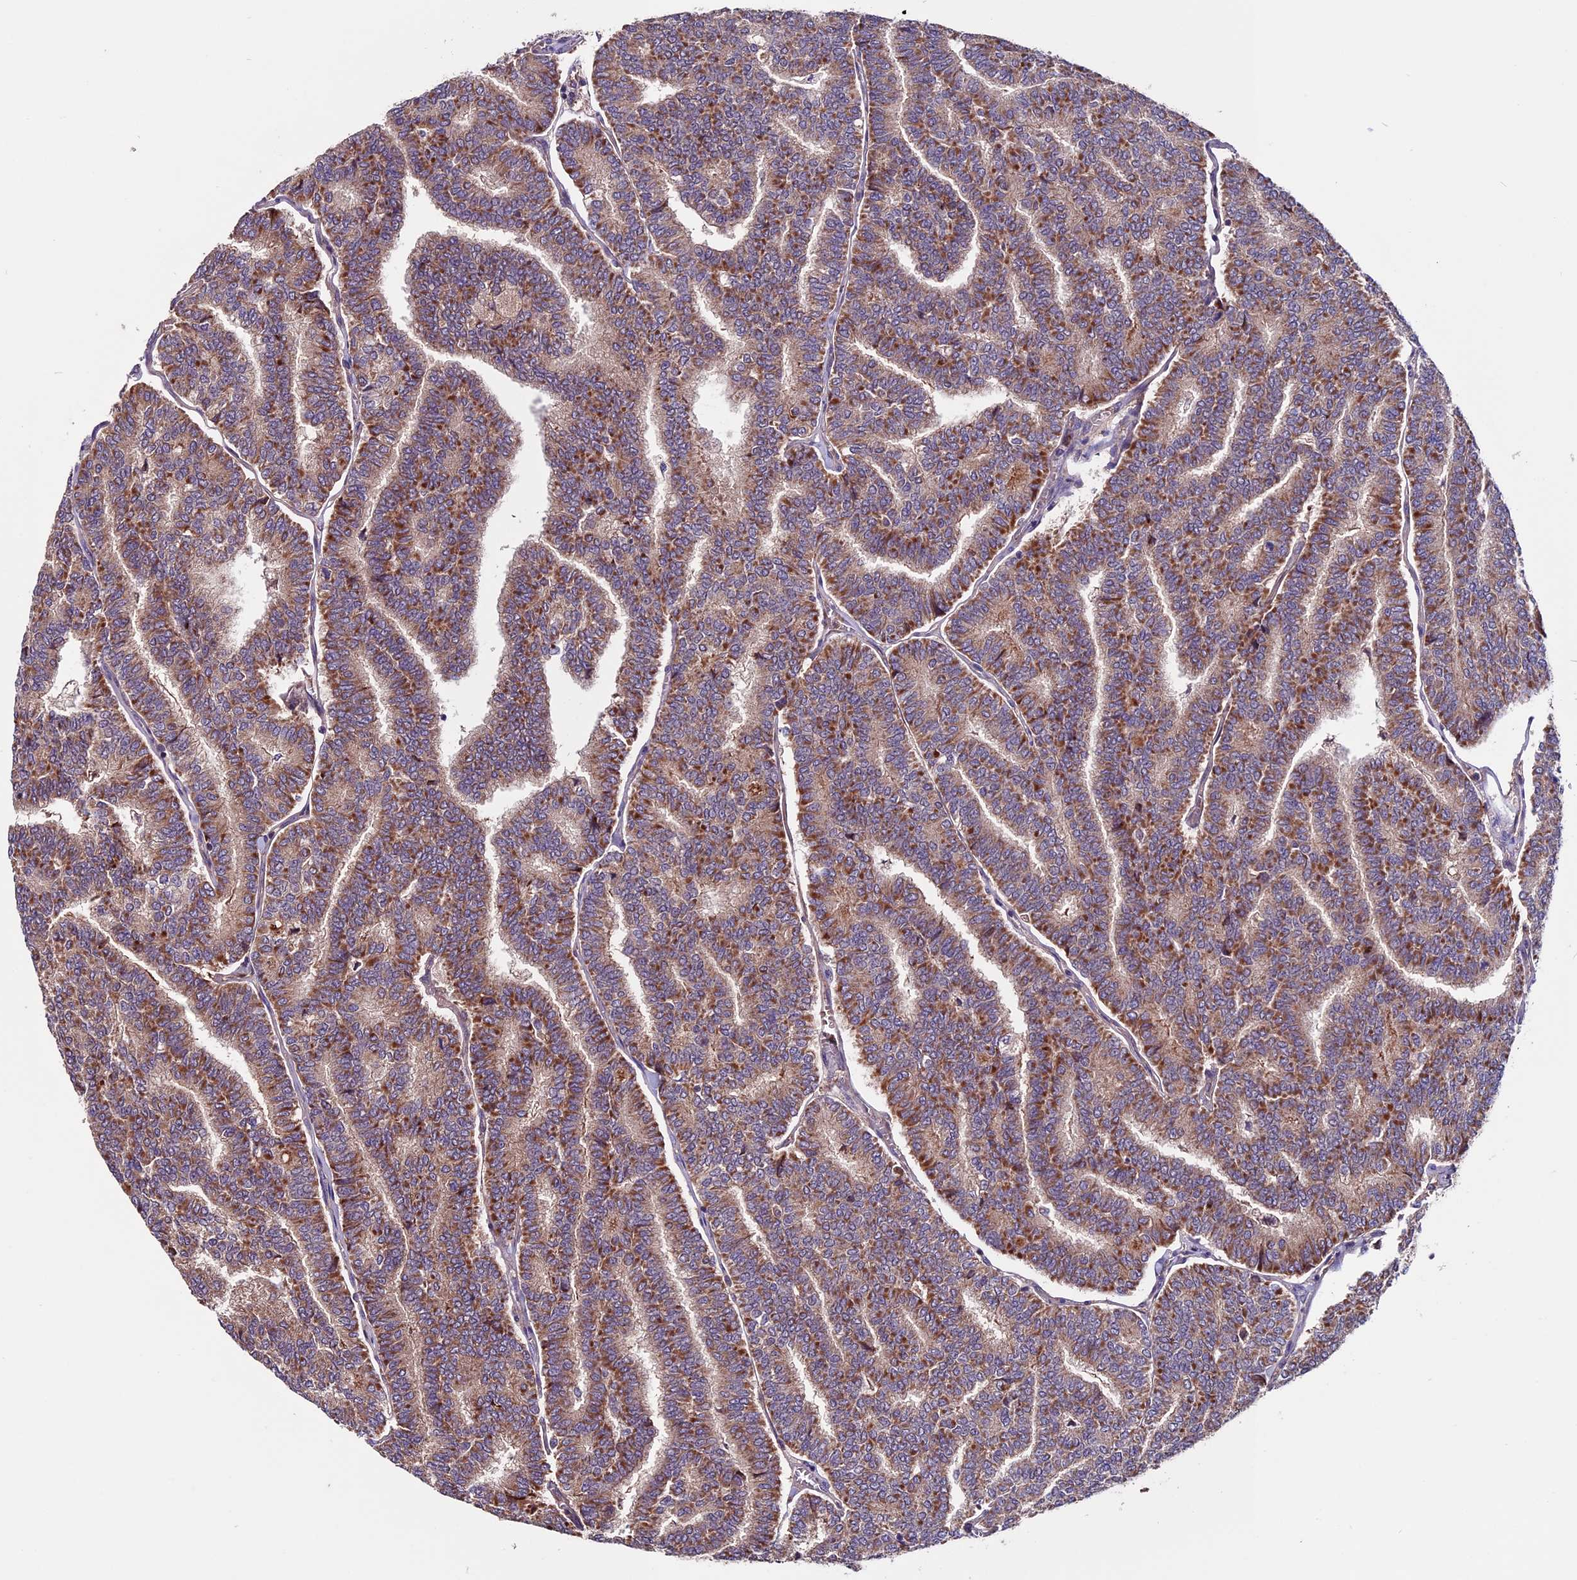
{"staining": {"intensity": "moderate", "quantity": ">75%", "location": "cytoplasmic/membranous"}, "tissue": "thyroid cancer", "cell_type": "Tumor cells", "image_type": "cancer", "snomed": [{"axis": "morphology", "description": "Papillary adenocarcinoma, NOS"}, {"axis": "topography", "description": "Thyroid gland"}], "caption": "IHC (DAB (3,3'-diaminobenzidine)) staining of papillary adenocarcinoma (thyroid) exhibits moderate cytoplasmic/membranous protein expression in approximately >75% of tumor cells.", "gene": "ZNF598", "patient": {"sex": "female", "age": 35}}